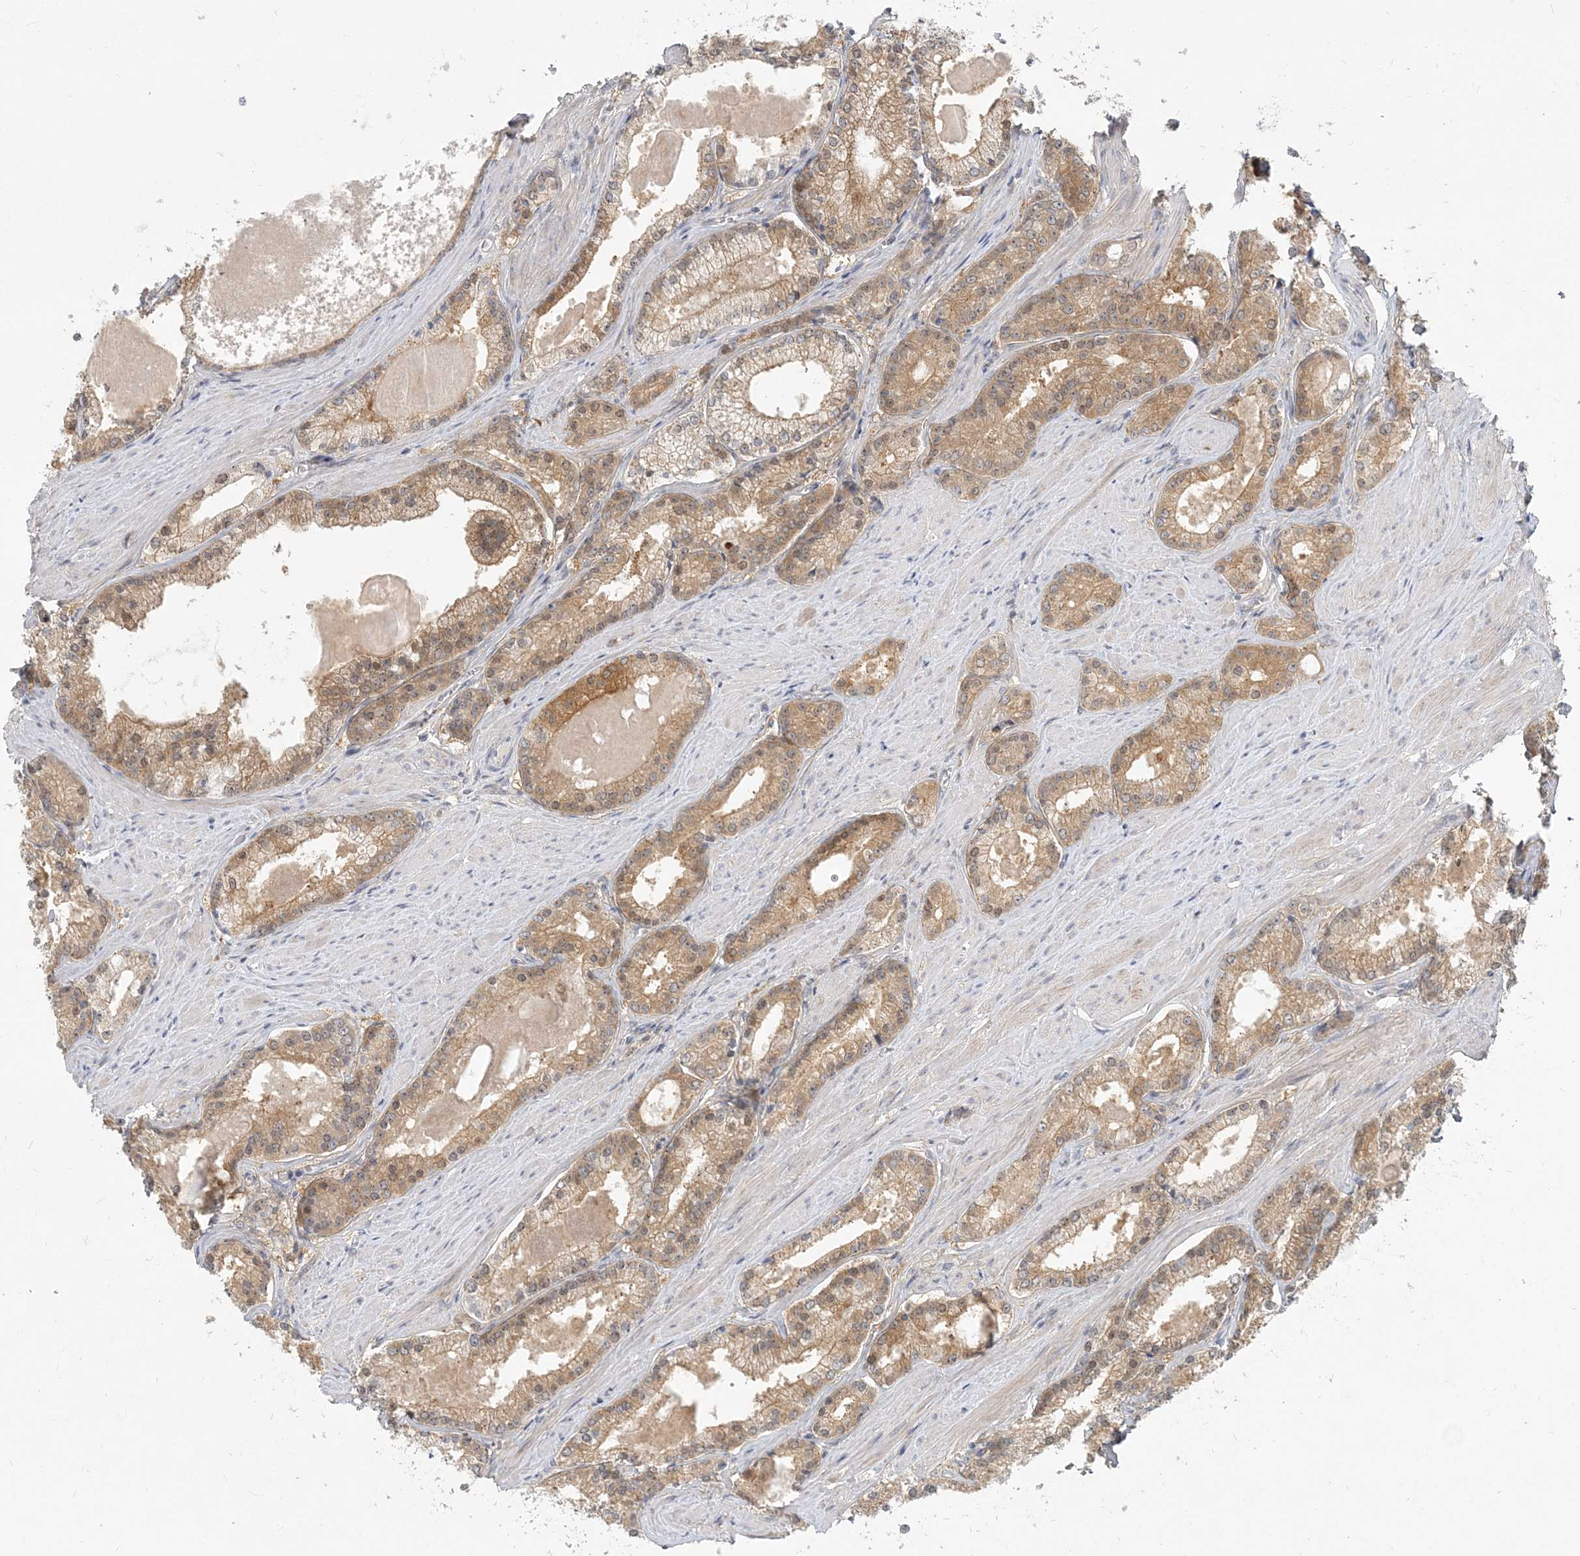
{"staining": {"intensity": "moderate", "quantity": ">75%", "location": "cytoplasmic/membranous"}, "tissue": "prostate cancer", "cell_type": "Tumor cells", "image_type": "cancer", "snomed": [{"axis": "morphology", "description": "Adenocarcinoma, Low grade"}, {"axis": "topography", "description": "Prostate"}], "caption": "Brown immunohistochemical staining in human prostate adenocarcinoma (low-grade) displays moderate cytoplasmic/membranous staining in about >75% of tumor cells.", "gene": "GMPPA", "patient": {"sex": "male", "age": 54}}